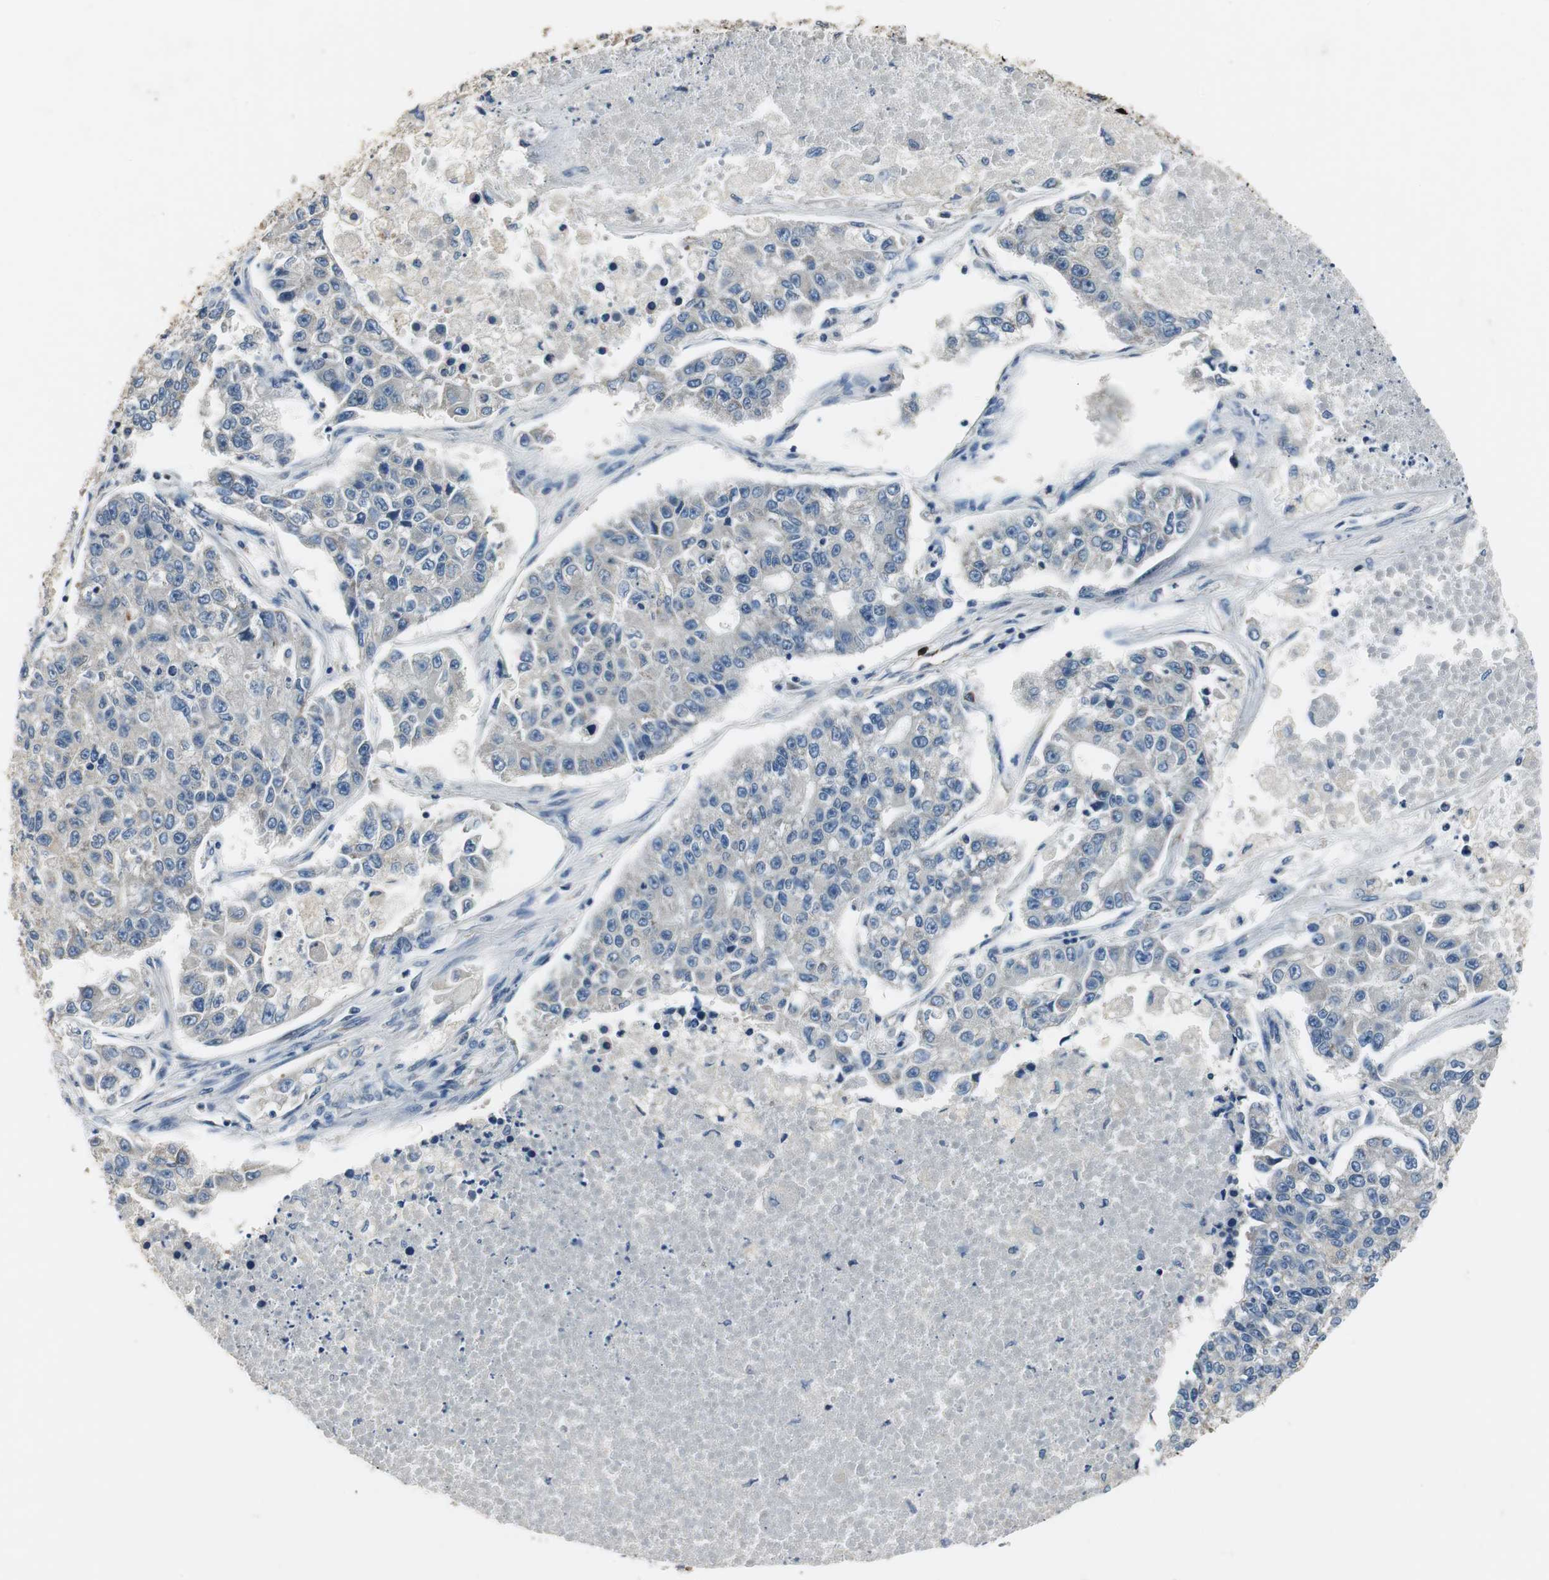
{"staining": {"intensity": "negative", "quantity": "none", "location": "none"}, "tissue": "lung cancer", "cell_type": "Tumor cells", "image_type": "cancer", "snomed": [{"axis": "morphology", "description": "Adenocarcinoma, NOS"}, {"axis": "topography", "description": "Lung"}], "caption": "DAB immunohistochemical staining of human lung adenocarcinoma demonstrates no significant staining in tumor cells. (Brightfield microscopy of DAB (3,3'-diaminobenzidine) immunohistochemistry (IHC) at high magnification).", "gene": "MTIF2", "patient": {"sex": "male", "age": 49}}